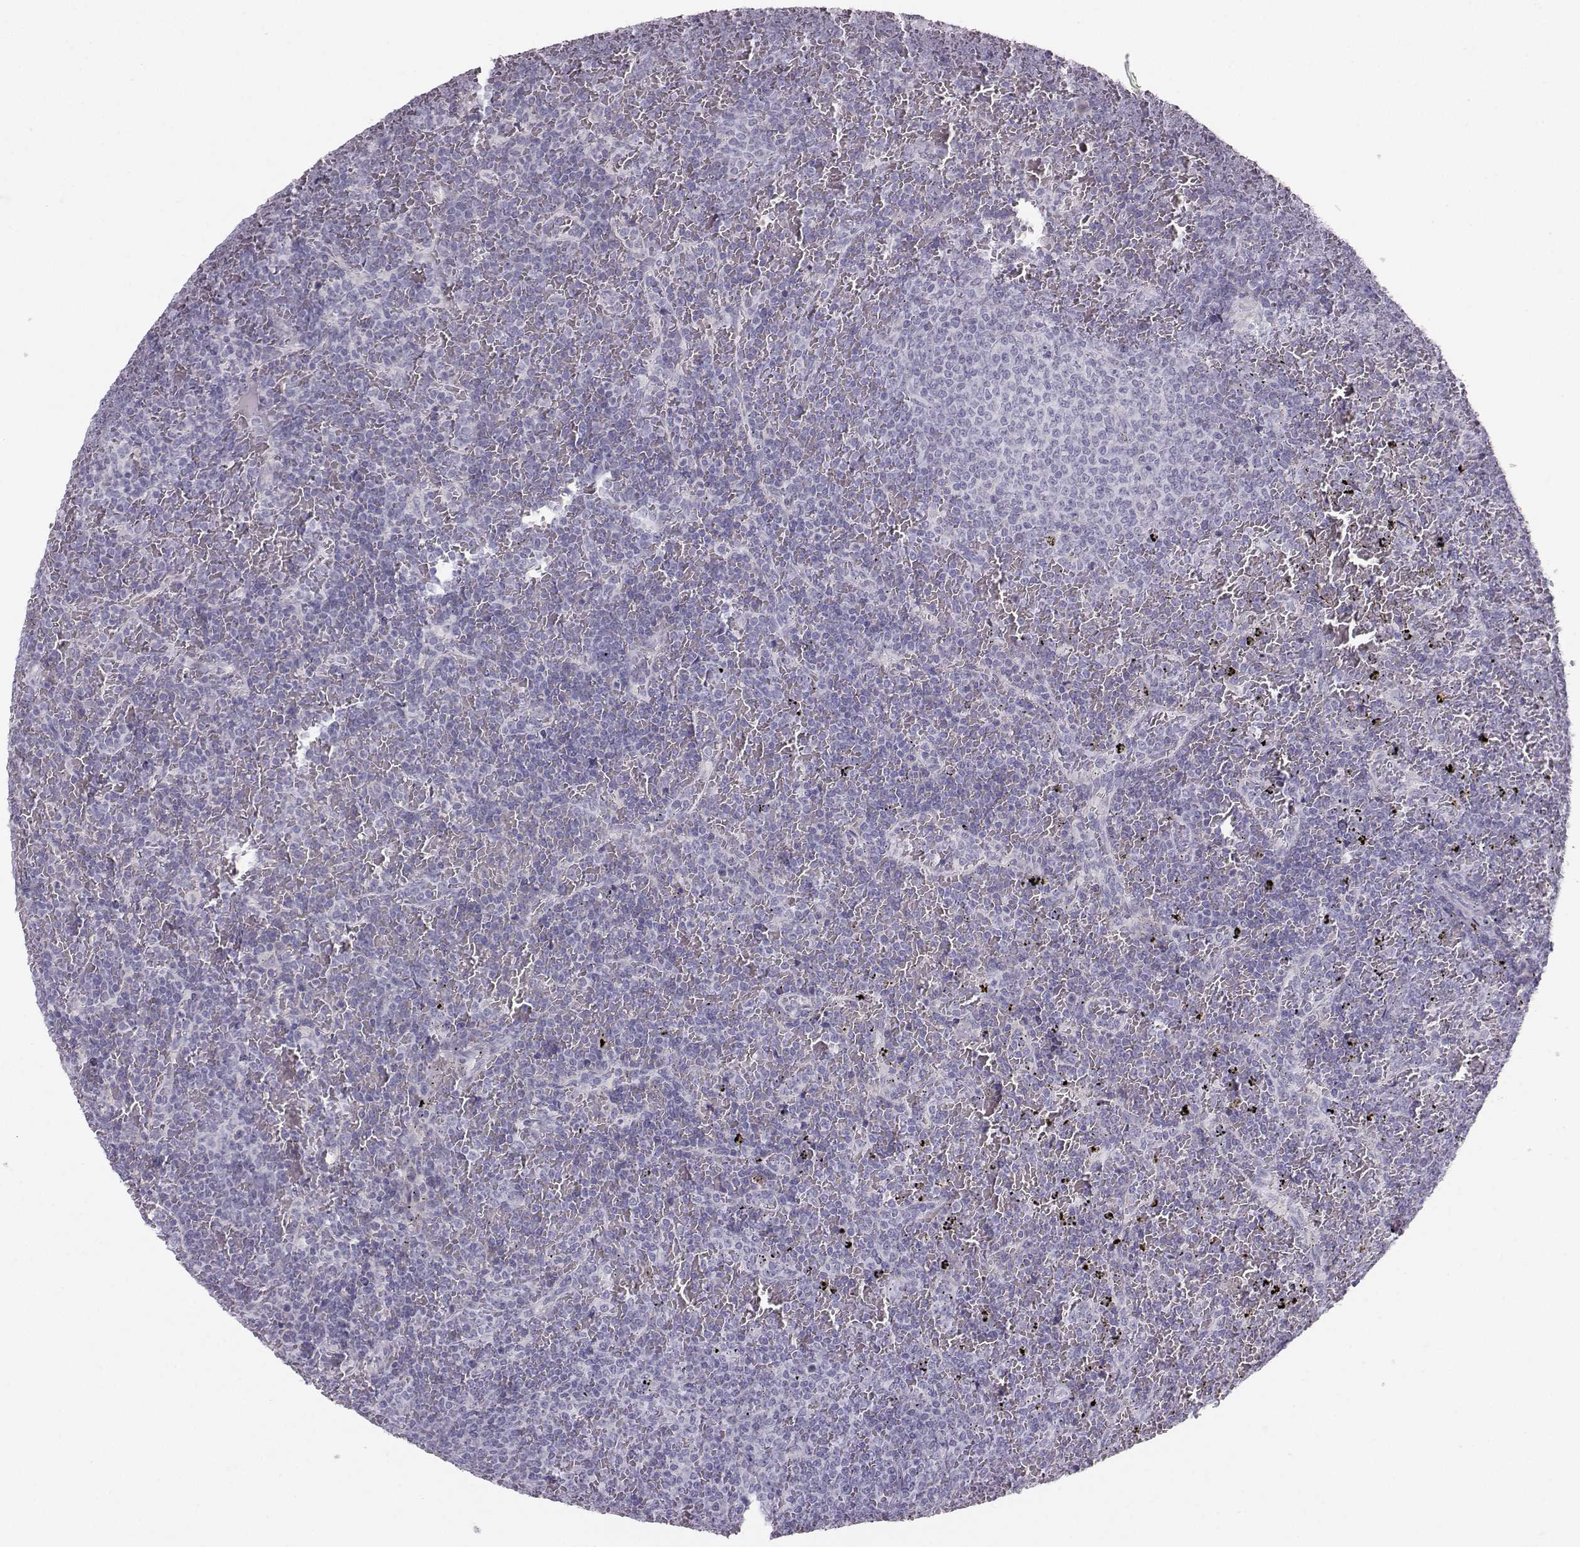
{"staining": {"intensity": "negative", "quantity": "none", "location": "none"}, "tissue": "lymphoma", "cell_type": "Tumor cells", "image_type": "cancer", "snomed": [{"axis": "morphology", "description": "Malignant lymphoma, non-Hodgkin's type, Low grade"}, {"axis": "topography", "description": "Spleen"}], "caption": "Tumor cells show no significant staining in lymphoma. (DAB (3,3'-diaminobenzidine) immunohistochemistry with hematoxylin counter stain).", "gene": "CASR", "patient": {"sex": "female", "age": 77}}